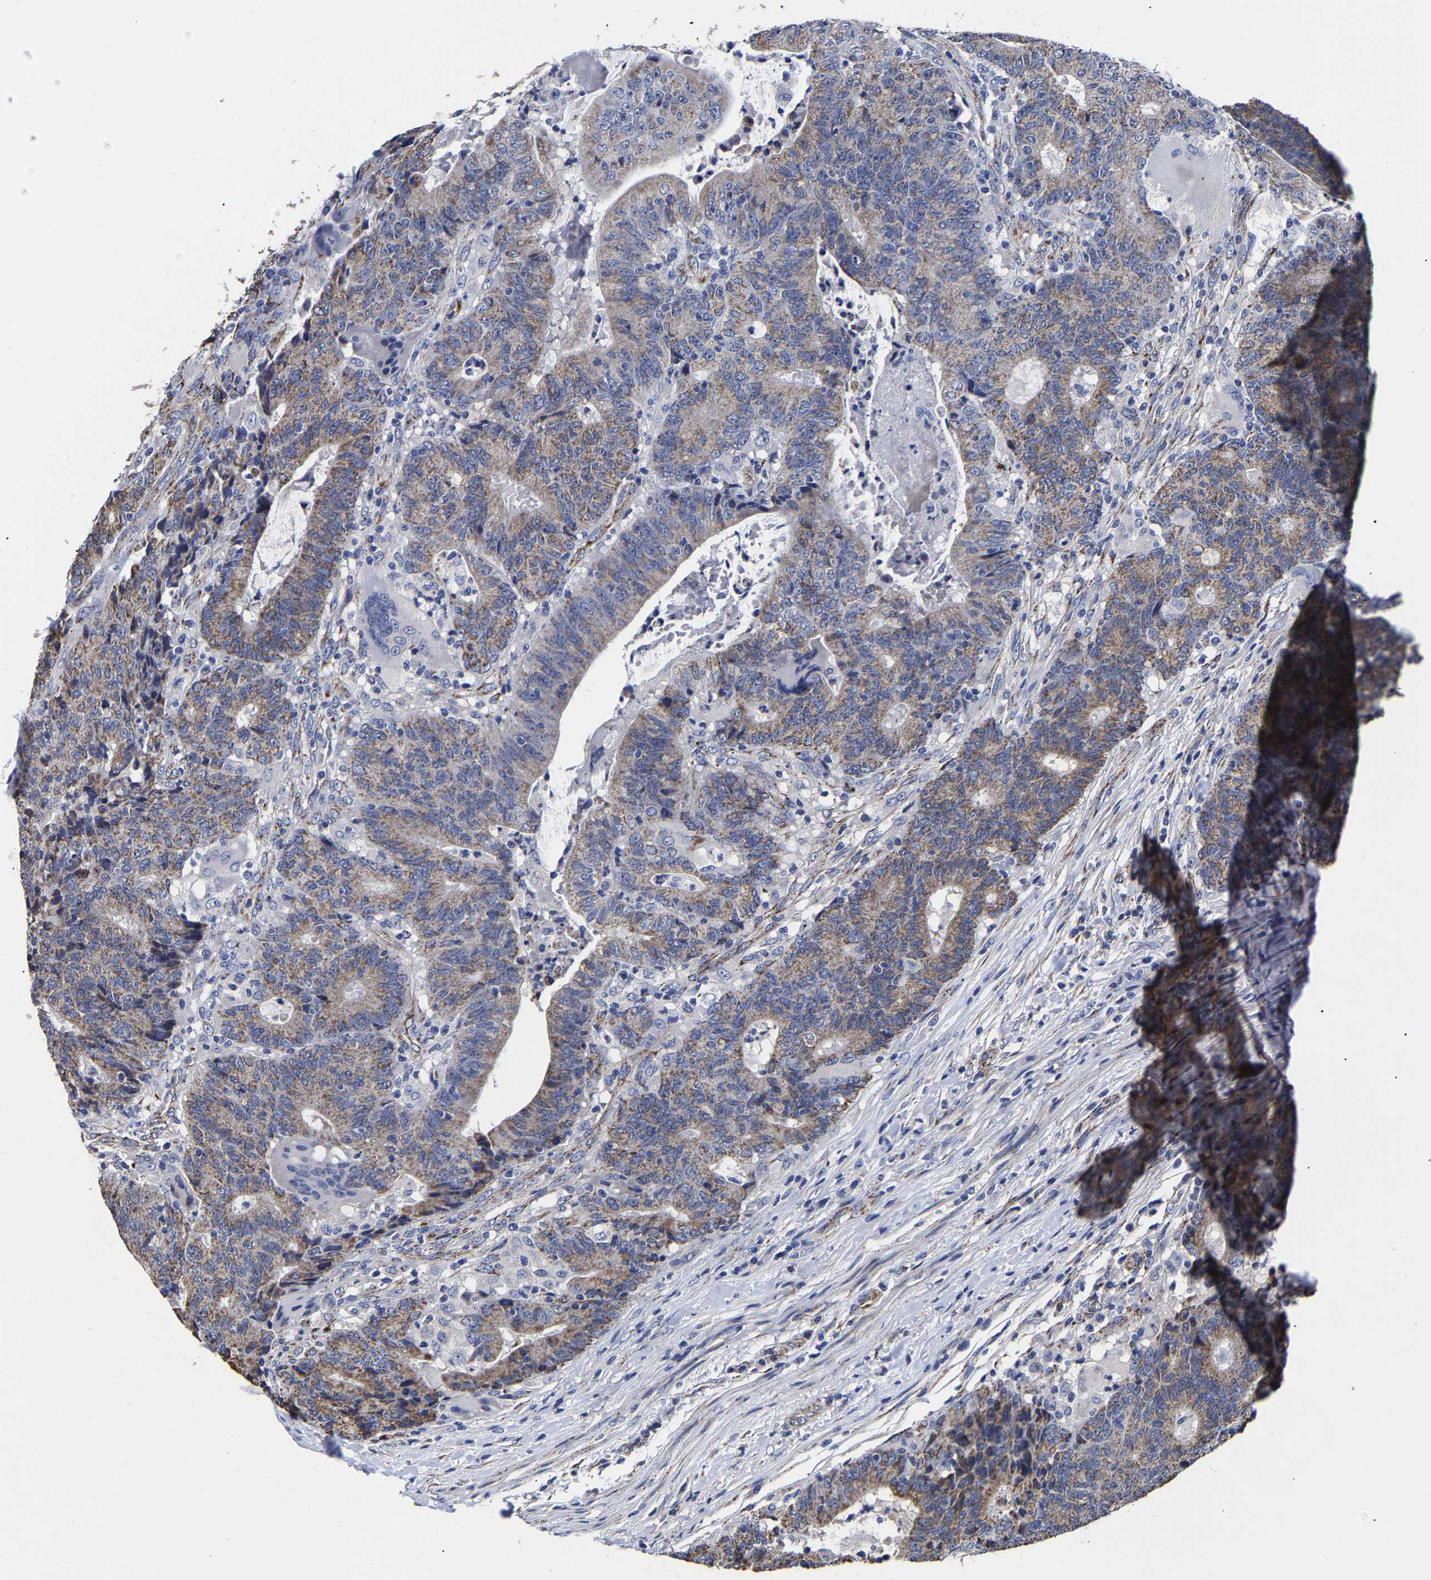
{"staining": {"intensity": "weak", "quantity": ">75%", "location": "cytoplasmic/membranous"}, "tissue": "colorectal cancer", "cell_type": "Tumor cells", "image_type": "cancer", "snomed": [{"axis": "morphology", "description": "Normal tissue, NOS"}, {"axis": "morphology", "description": "Adenocarcinoma, NOS"}, {"axis": "topography", "description": "Colon"}], "caption": "Protein staining by immunohistochemistry exhibits weak cytoplasmic/membranous staining in approximately >75% of tumor cells in colorectal cancer. The protein is stained brown, and the nuclei are stained in blue (DAB IHC with brightfield microscopy, high magnification).", "gene": "AASS", "patient": {"sex": "female", "age": 75}}